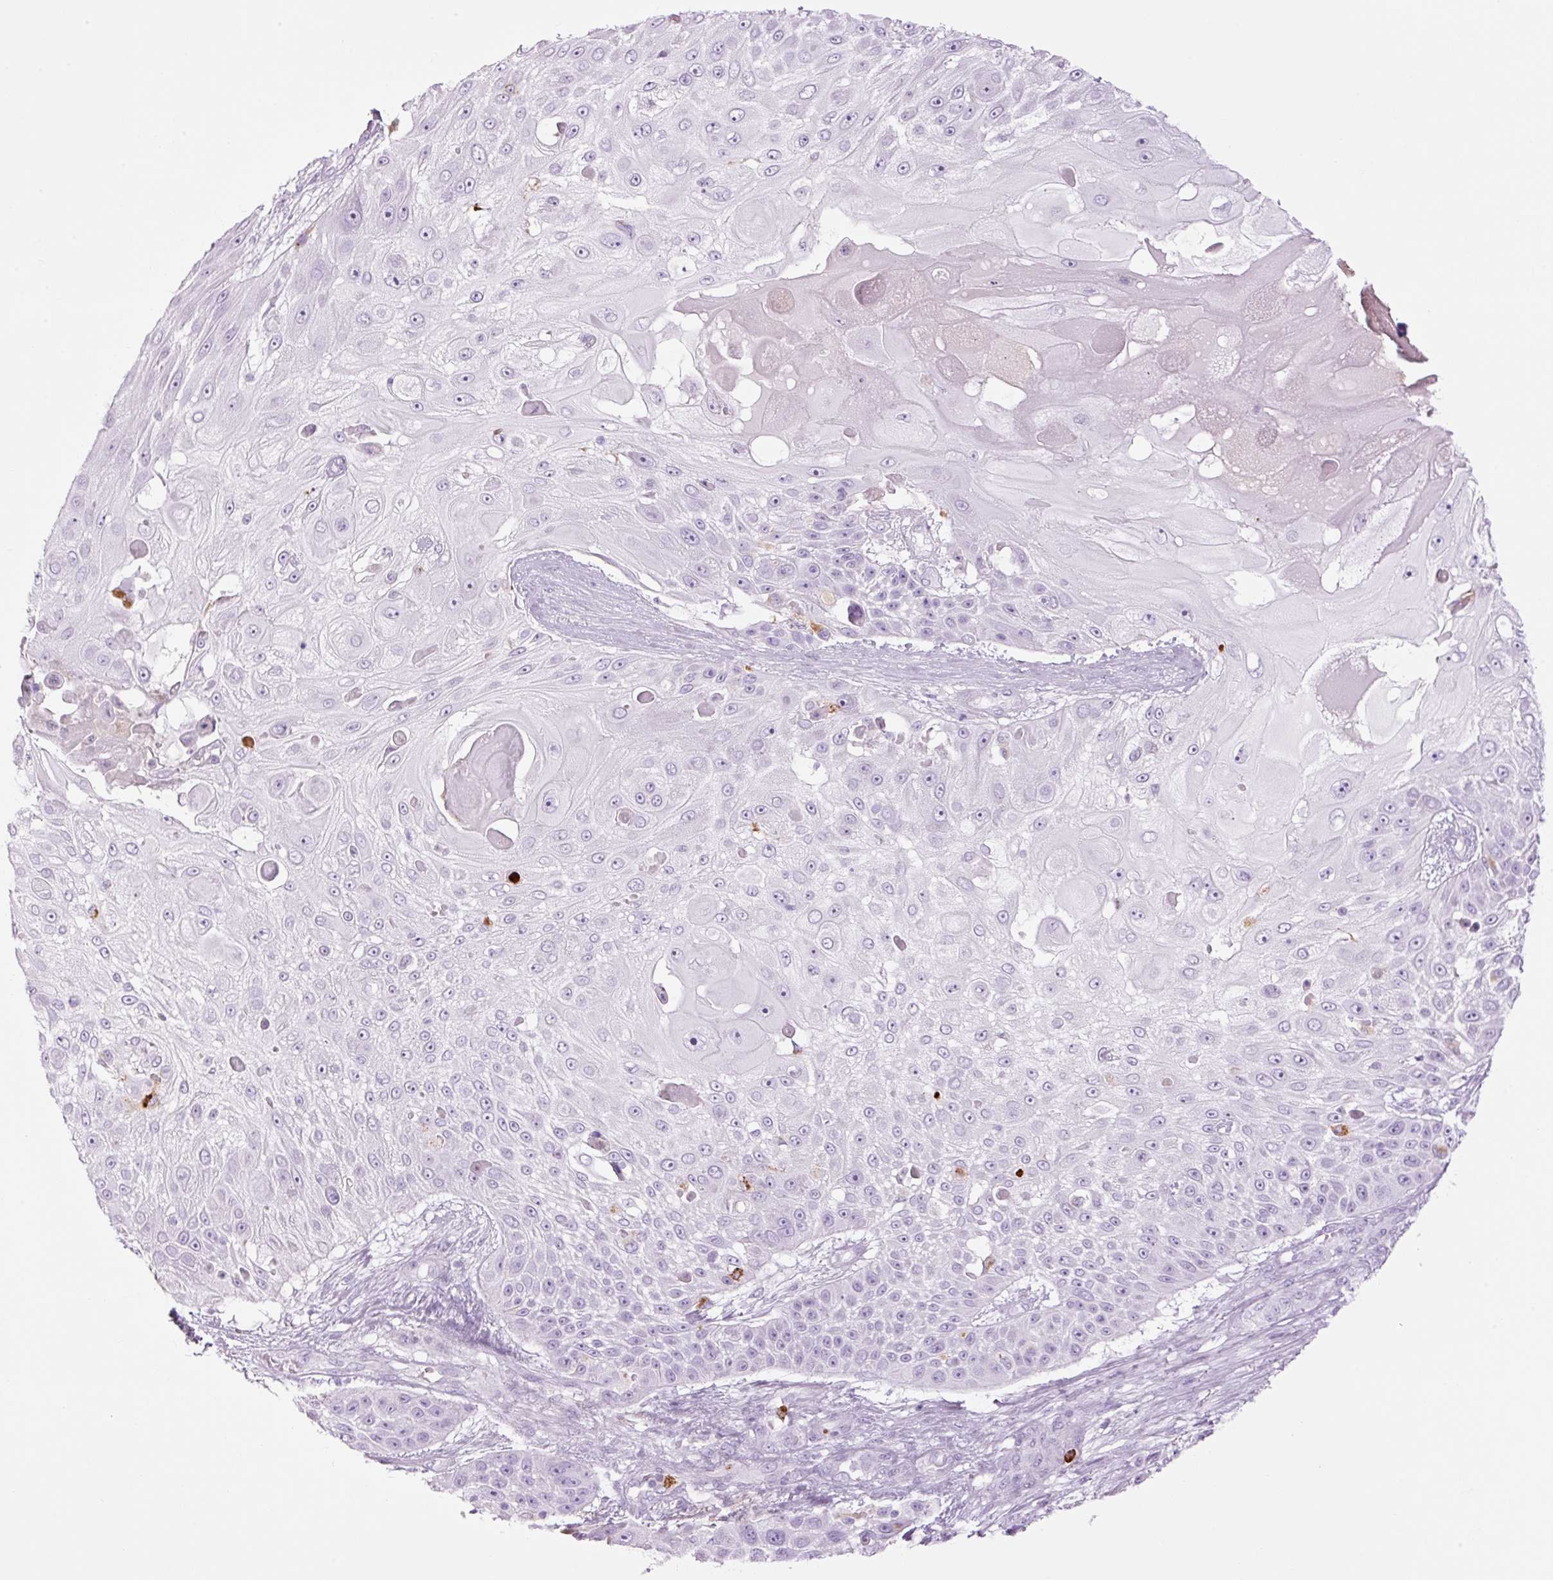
{"staining": {"intensity": "negative", "quantity": "none", "location": "none"}, "tissue": "skin cancer", "cell_type": "Tumor cells", "image_type": "cancer", "snomed": [{"axis": "morphology", "description": "Squamous cell carcinoma, NOS"}, {"axis": "topography", "description": "Skin"}], "caption": "IHC image of neoplastic tissue: human skin cancer stained with DAB (3,3'-diaminobenzidine) shows no significant protein expression in tumor cells.", "gene": "LYZ", "patient": {"sex": "female", "age": 86}}